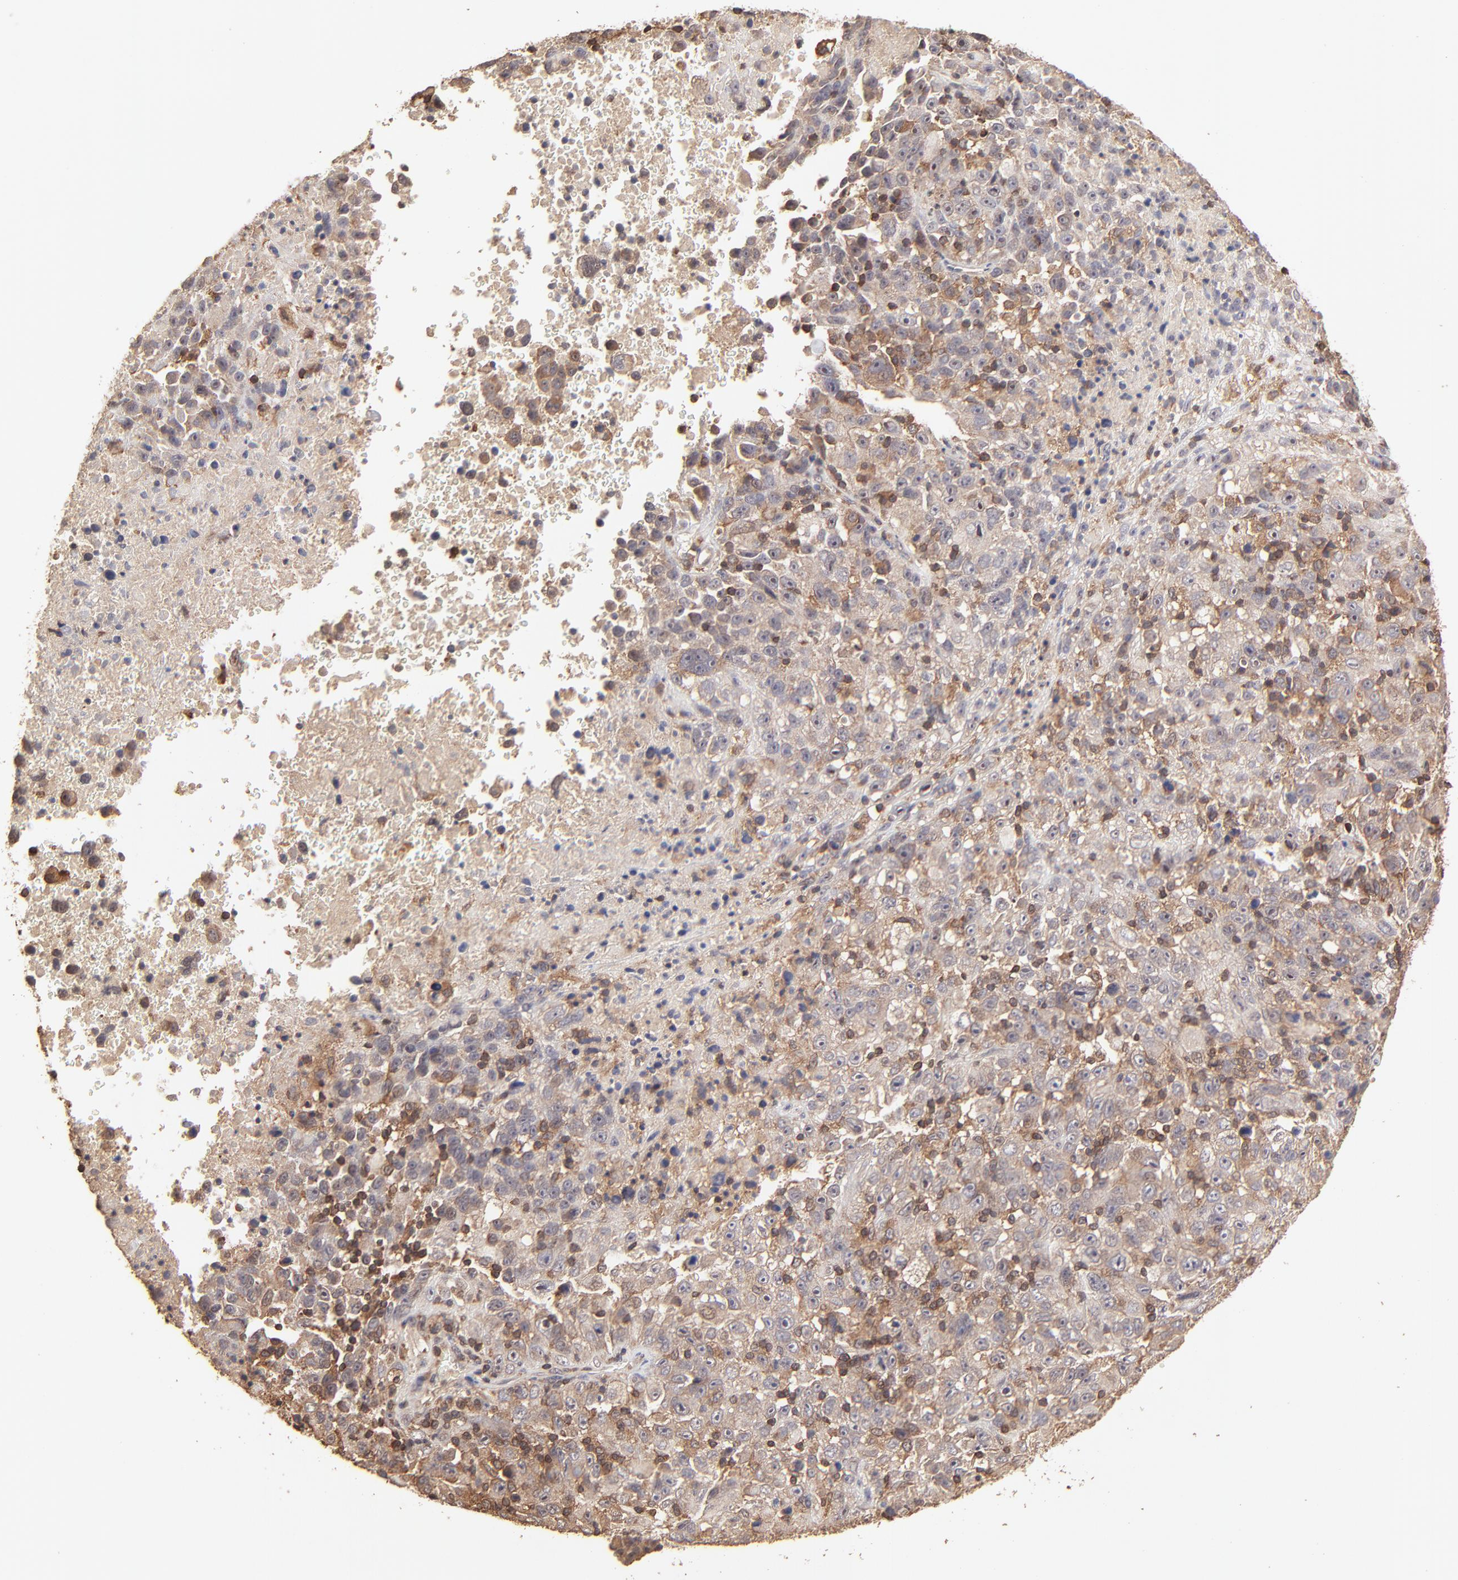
{"staining": {"intensity": "moderate", "quantity": ">75%", "location": "cytoplasmic/membranous"}, "tissue": "melanoma", "cell_type": "Tumor cells", "image_type": "cancer", "snomed": [{"axis": "morphology", "description": "Malignant melanoma, Metastatic site"}, {"axis": "topography", "description": "Cerebral cortex"}], "caption": "Immunohistochemistry (IHC) micrograph of neoplastic tissue: human malignant melanoma (metastatic site) stained using immunohistochemistry displays medium levels of moderate protein expression localized specifically in the cytoplasmic/membranous of tumor cells, appearing as a cytoplasmic/membranous brown color.", "gene": "STON2", "patient": {"sex": "female", "age": 52}}